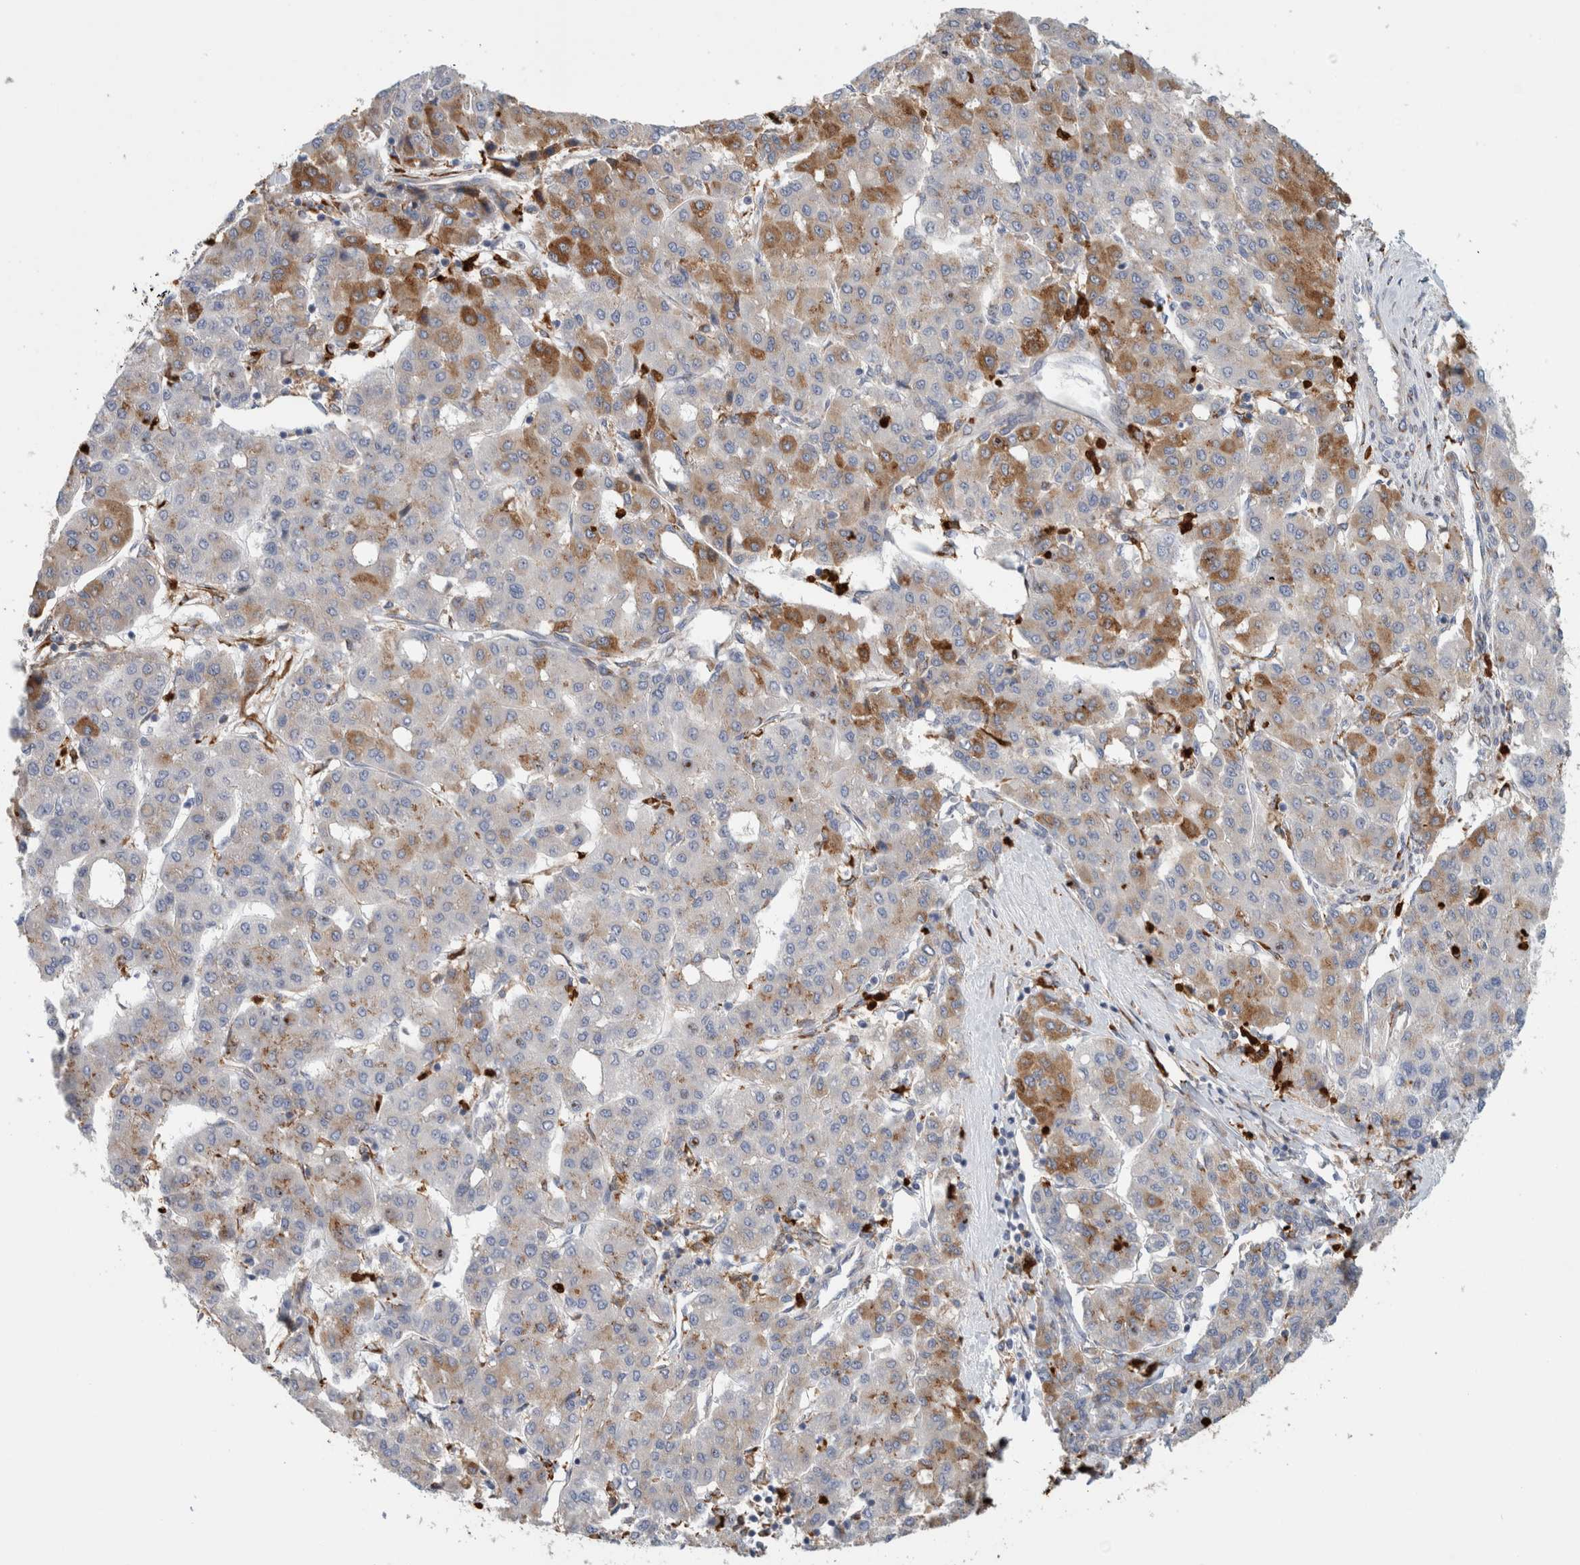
{"staining": {"intensity": "moderate", "quantity": "25%-75%", "location": "cytoplasmic/membranous"}, "tissue": "liver cancer", "cell_type": "Tumor cells", "image_type": "cancer", "snomed": [{"axis": "morphology", "description": "Carcinoma, Hepatocellular, NOS"}, {"axis": "topography", "description": "Liver"}], "caption": "Hepatocellular carcinoma (liver) stained with a brown dye reveals moderate cytoplasmic/membranous positive staining in approximately 25%-75% of tumor cells.", "gene": "P4HA1", "patient": {"sex": "male", "age": 65}}